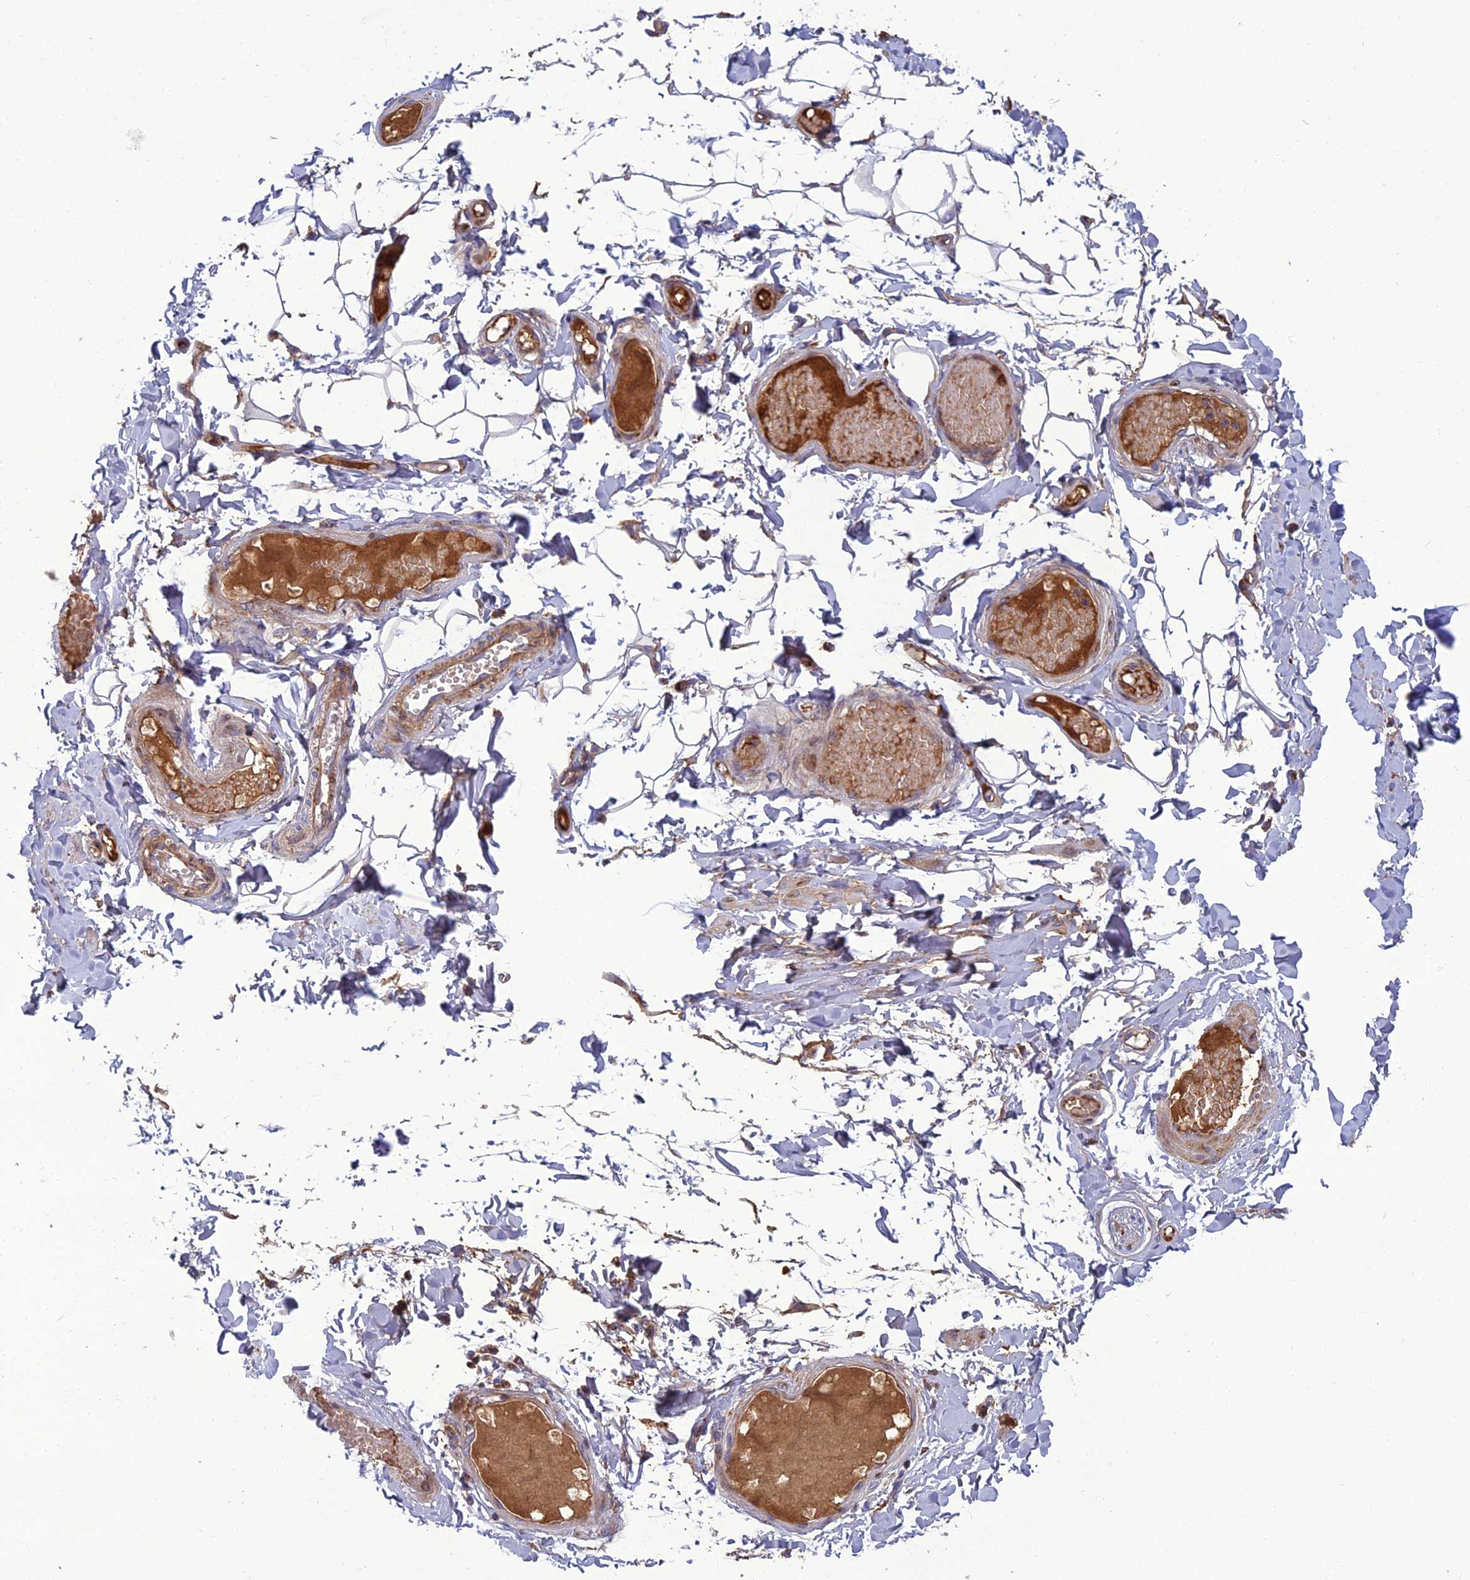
{"staining": {"intensity": "moderate", "quantity": "25%-75%", "location": "cytoplasmic/membranous"}, "tissue": "adipose tissue", "cell_type": "Adipocytes", "image_type": "normal", "snomed": [{"axis": "morphology", "description": "Normal tissue, NOS"}, {"axis": "topography", "description": "Adipose tissue"}, {"axis": "topography", "description": "Vascular tissue"}, {"axis": "topography", "description": "Peripheral nerve tissue"}], "caption": "Immunohistochemical staining of benign adipose tissue shows 25%-75% levels of moderate cytoplasmic/membranous protein positivity in approximately 25%-75% of adipocytes. The staining was performed using DAB, with brown indicating positive protein expression. Nuclei are stained blue with hematoxylin.", "gene": "LNPEP", "patient": {"sex": "male", "age": 25}}